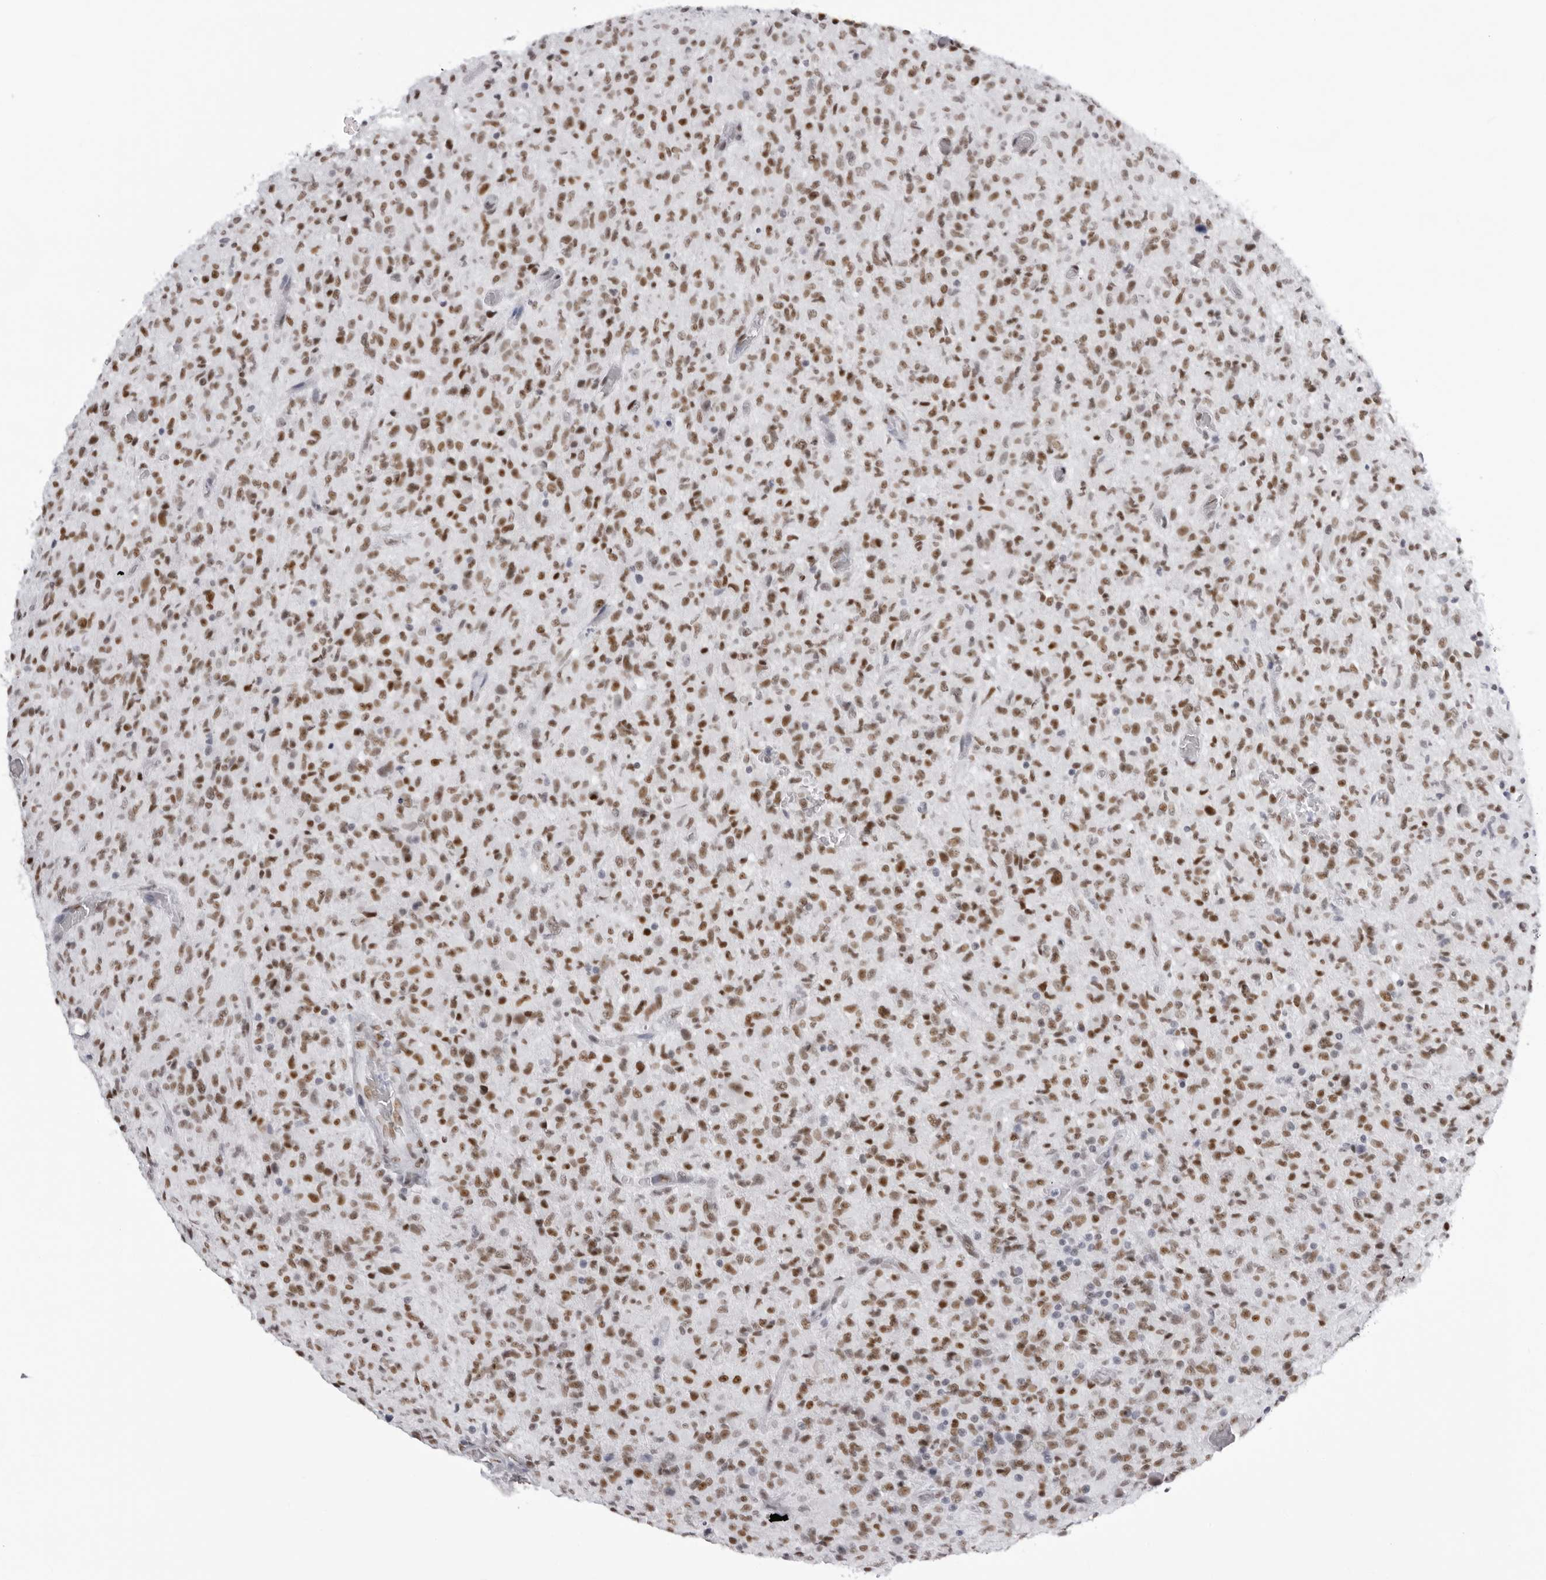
{"staining": {"intensity": "moderate", "quantity": ">75%", "location": "nuclear"}, "tissue": "glioma", "cell_type": "Tumor cells", "image_type": "cancer", "snomed": [{"axis": "morphology", "description": "Glioma, malignant, High grade"}, {"axis": "topography", "description": "Brain"}], "caption": "Immunohistochemical staining of human glioma demonstrates medium levels of moderate nuclear positivity in approximately >75% of tumor cells. The protein of interest is shown in brown color, while the nuclei are stained blue.", "gene": "IRF2BP2", "patient": {"sex": "female", "age": 57}}